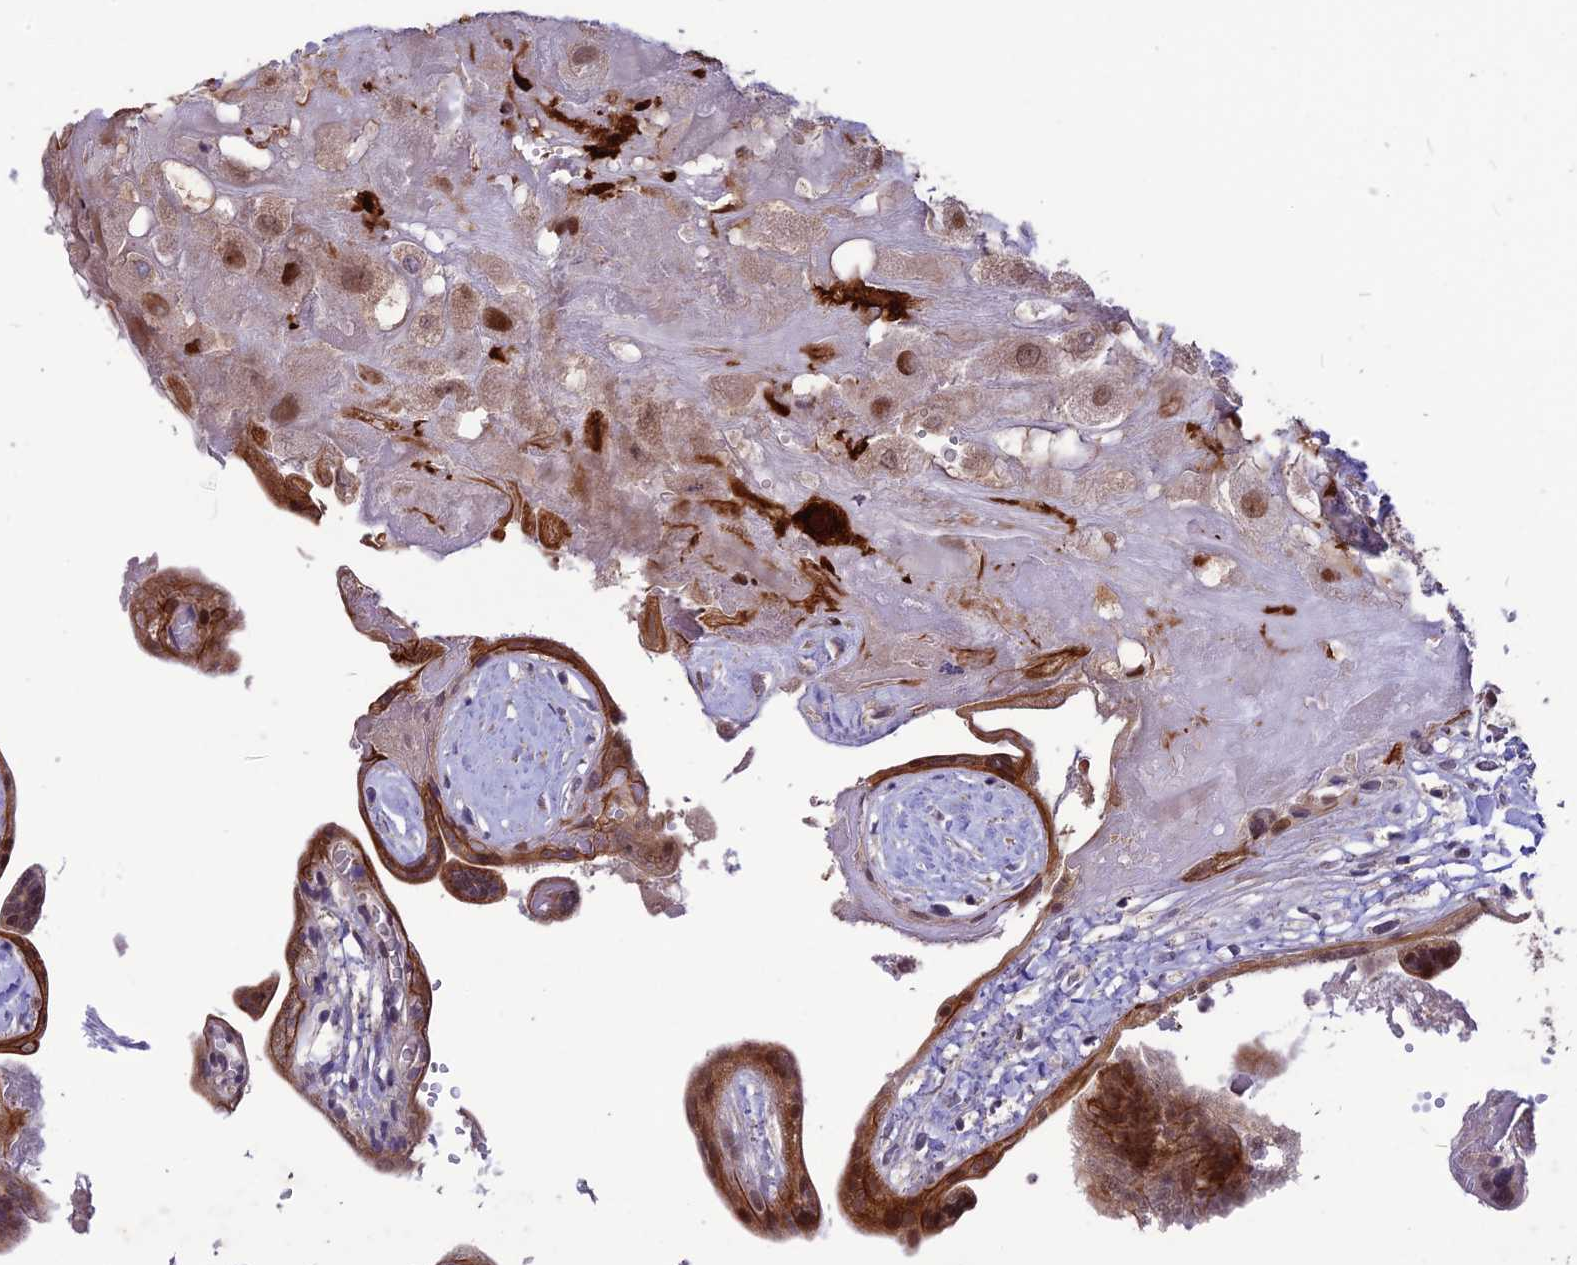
{"staining": {"intensity": "moderate", "quantity": ">75%", "location": "nuclear"}, "tissue": "placenta", "cell_type": "Decidual cells", "image_type": "normal", "snomed": [{"axis": "morphology", "description": "Normal tissue, NOS"}, {"axis": "topography", "description": "Placenta"}], "caption": "Decidual cells show moderate nuclear expression in approximately >75% of cells in benign placenta.", "gene": "DIS3", "patient": {"sex": "female", "age": 37}}